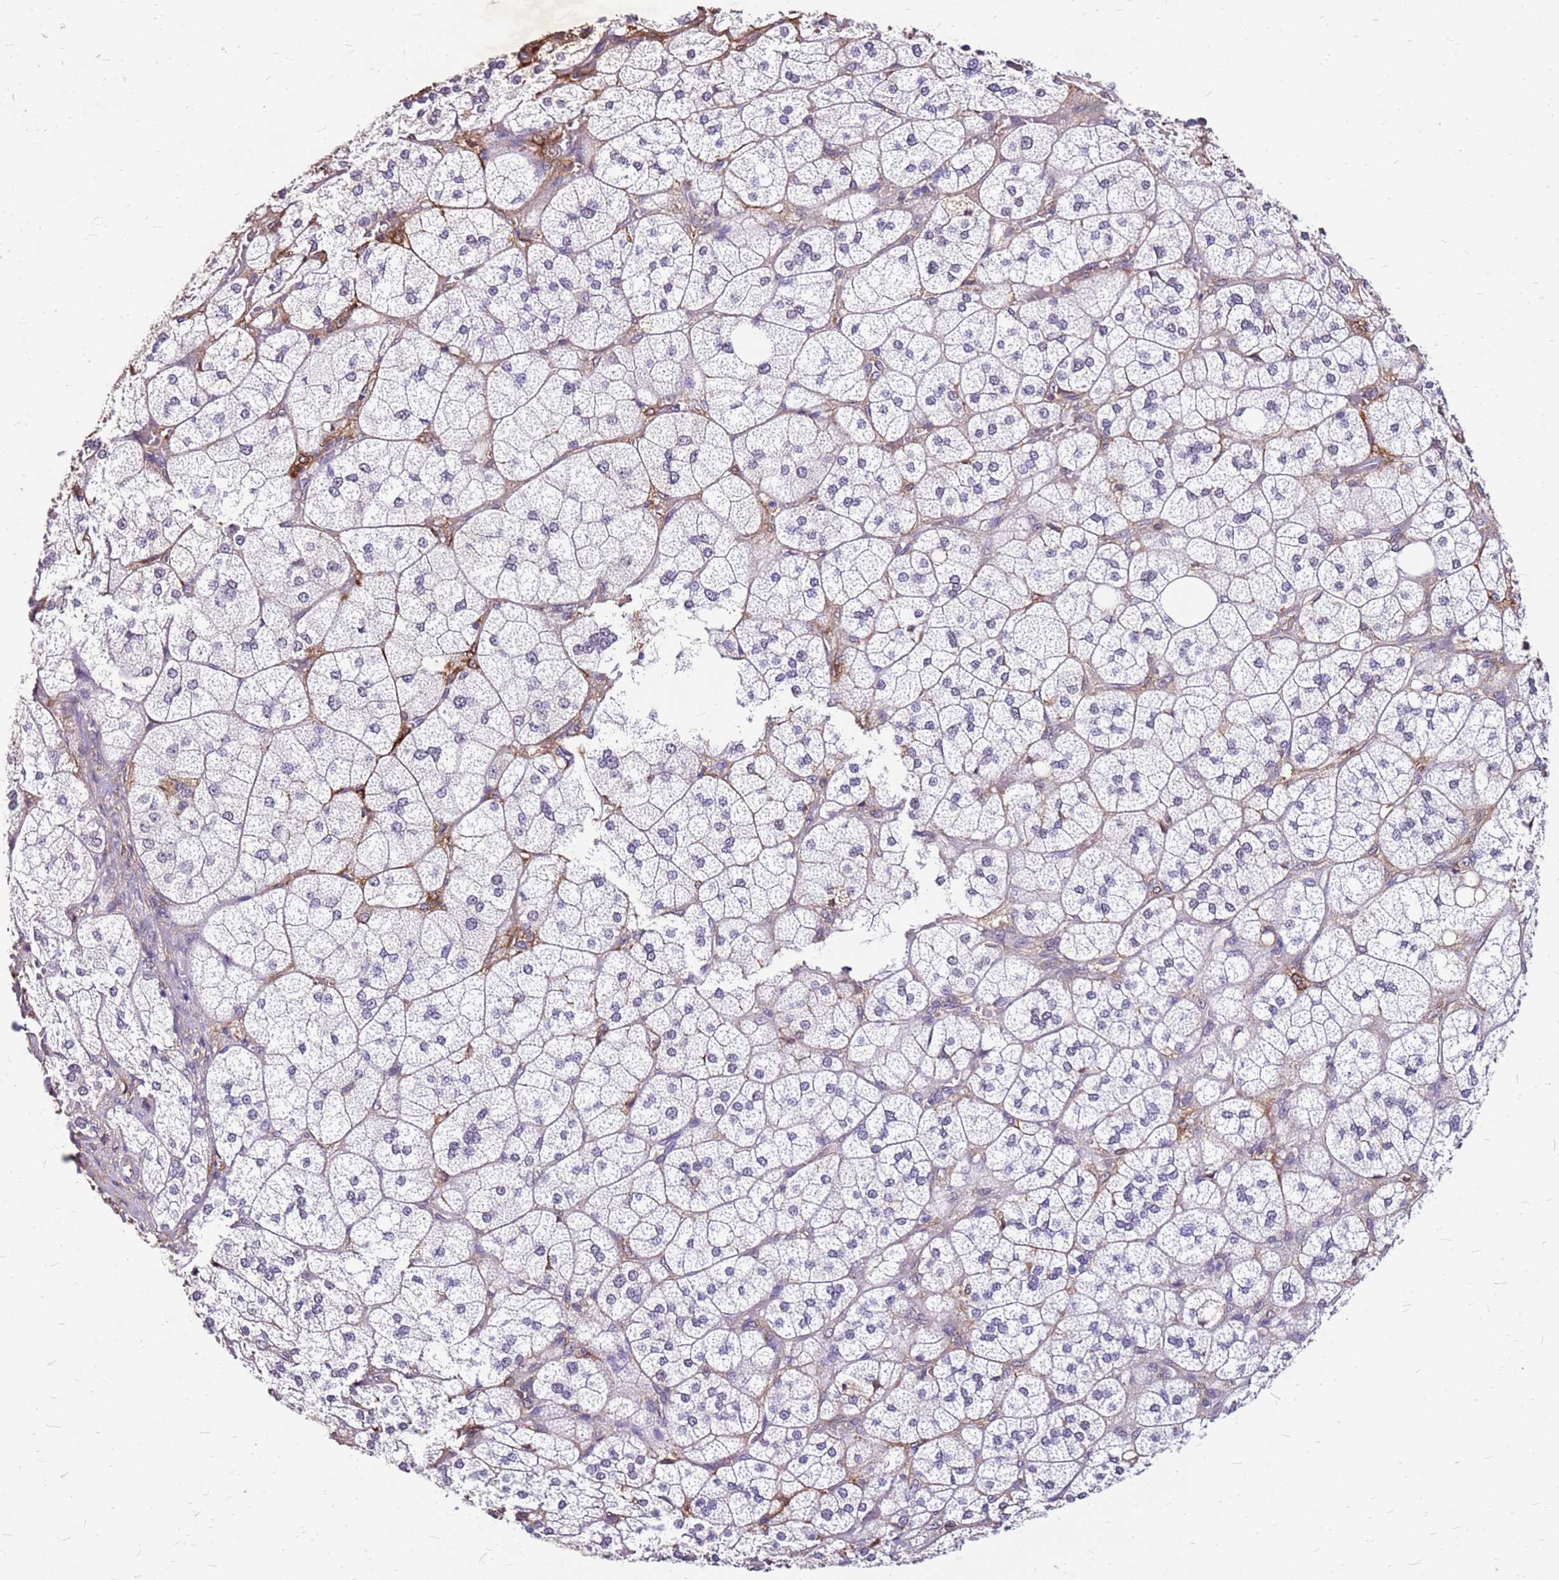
{"staining": {"intensity": "negative", "quantity": "none", "location": "none"}, "tissue": "adrenal gland", "cell_type": "Glandular cells", "image_type": "normal", "snomed": [{"axis": "morphology", "description": "Normal tissue, NOS"}, {"axis": "topography", "description": "Adrenal gland"}], "caption": "Immunohistochemistry image of normal adrenal gland: human adrenal gland stained with DAB exhibits no significant protein expression in glandular cells.", "gene": "ALDH1A3", "patient": {"sex": "male", "age": 61}}